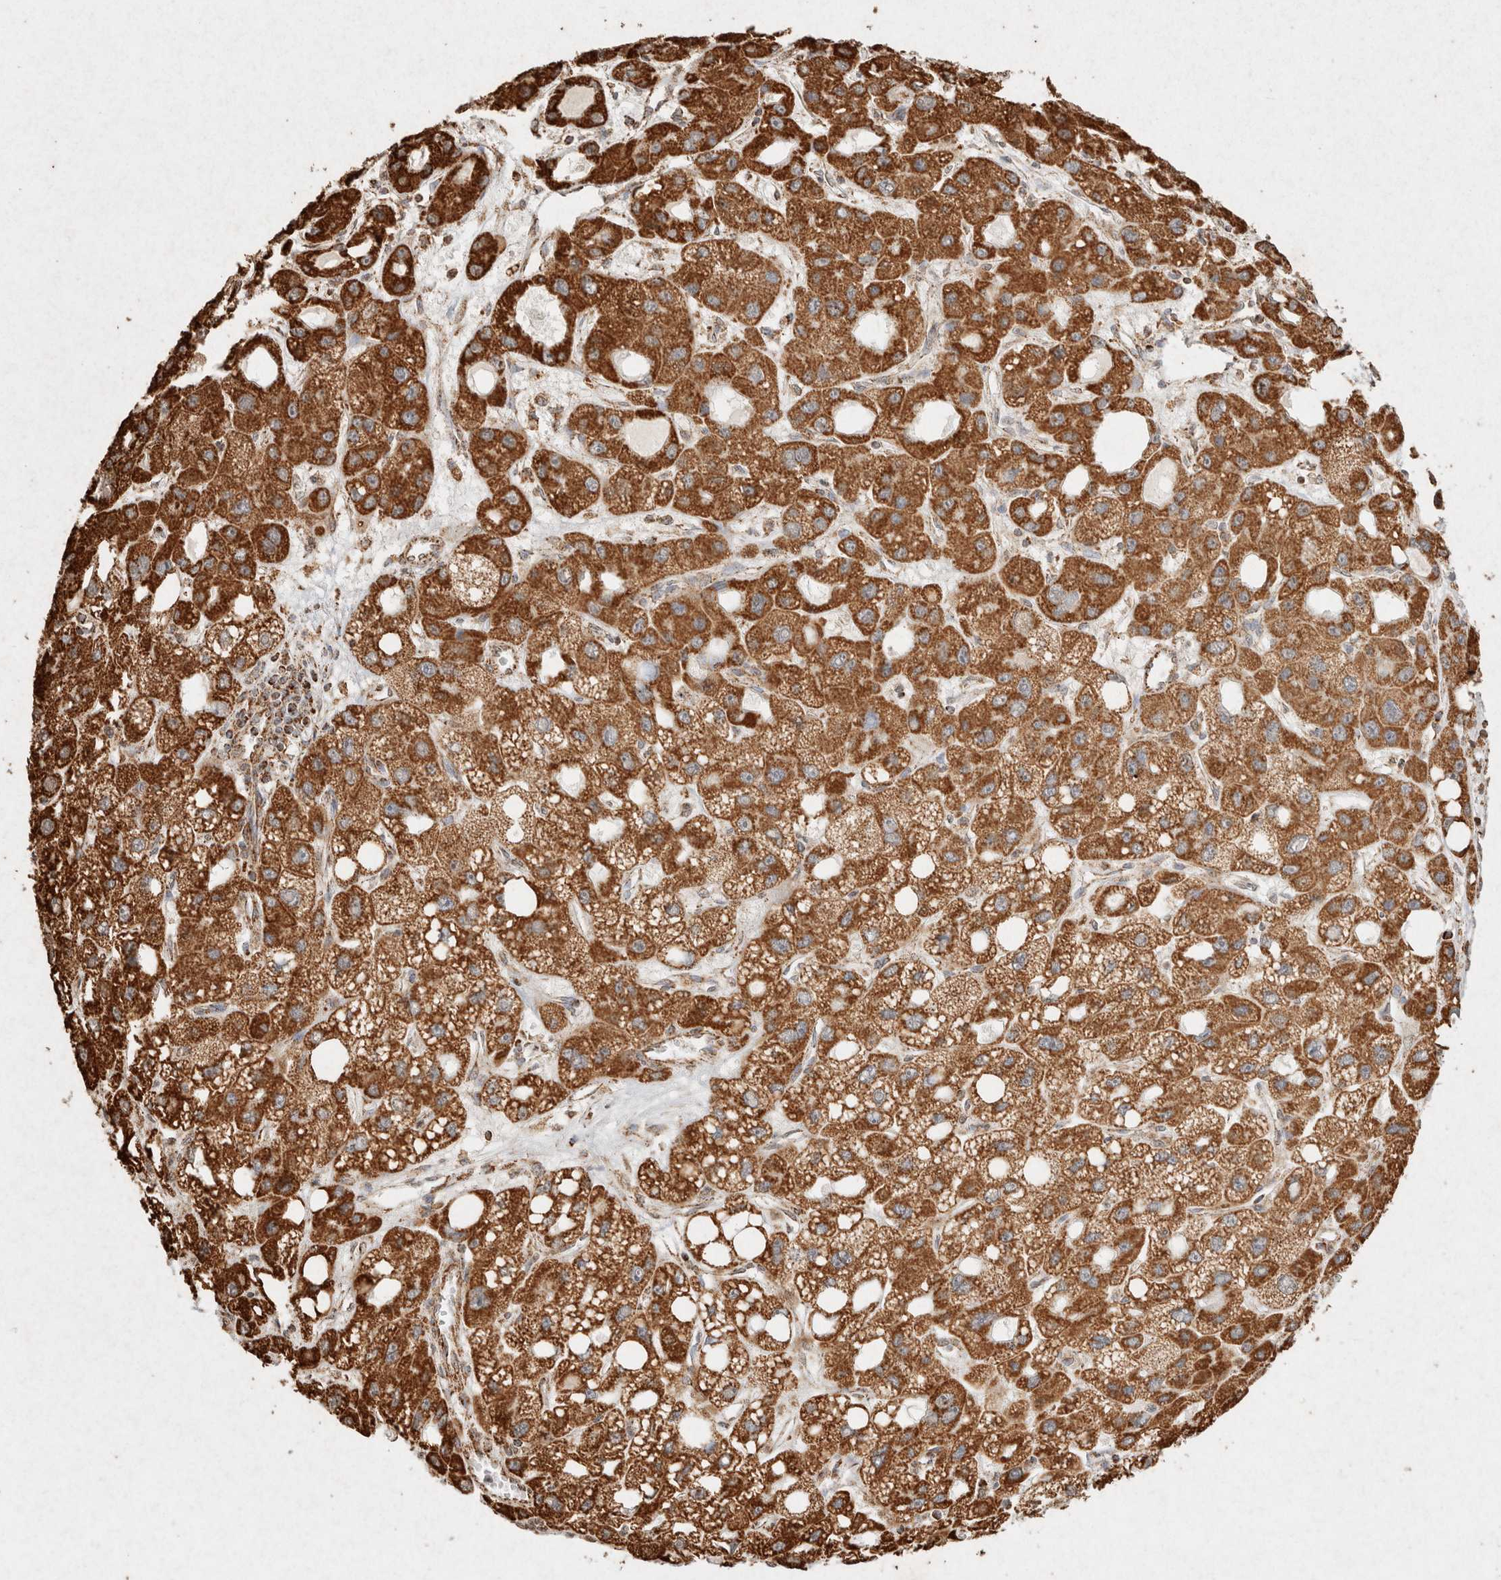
{"staining": {"intensity": "strong", "quantity": ">75%", "location": "cytoplasmic/membranous"}, "tissue": "liver cancer", "cell_type": "Tumor cells", "image_type": "cancer", "snomed": [{"axis": "morphology", "description": "Carcinoma, Hepatocellular, NOS"}, {"axis": "topography", "description": "Liver"}], "caption": "A high-resolution micrograph shows immunohistochemistry staining of liver hepatocellular carcinoma, which exhibits strong cytoplasmic/membranous staining in approximately >75% of tumor cells. The staining was performed using DAB (3,3'-diaminobenzidine), with brown indicating positive protein expression. Nuclei are stained blue with hematoxylin.", "gene": "SDC2", "patient": {"sex": "male", "age": 55}}